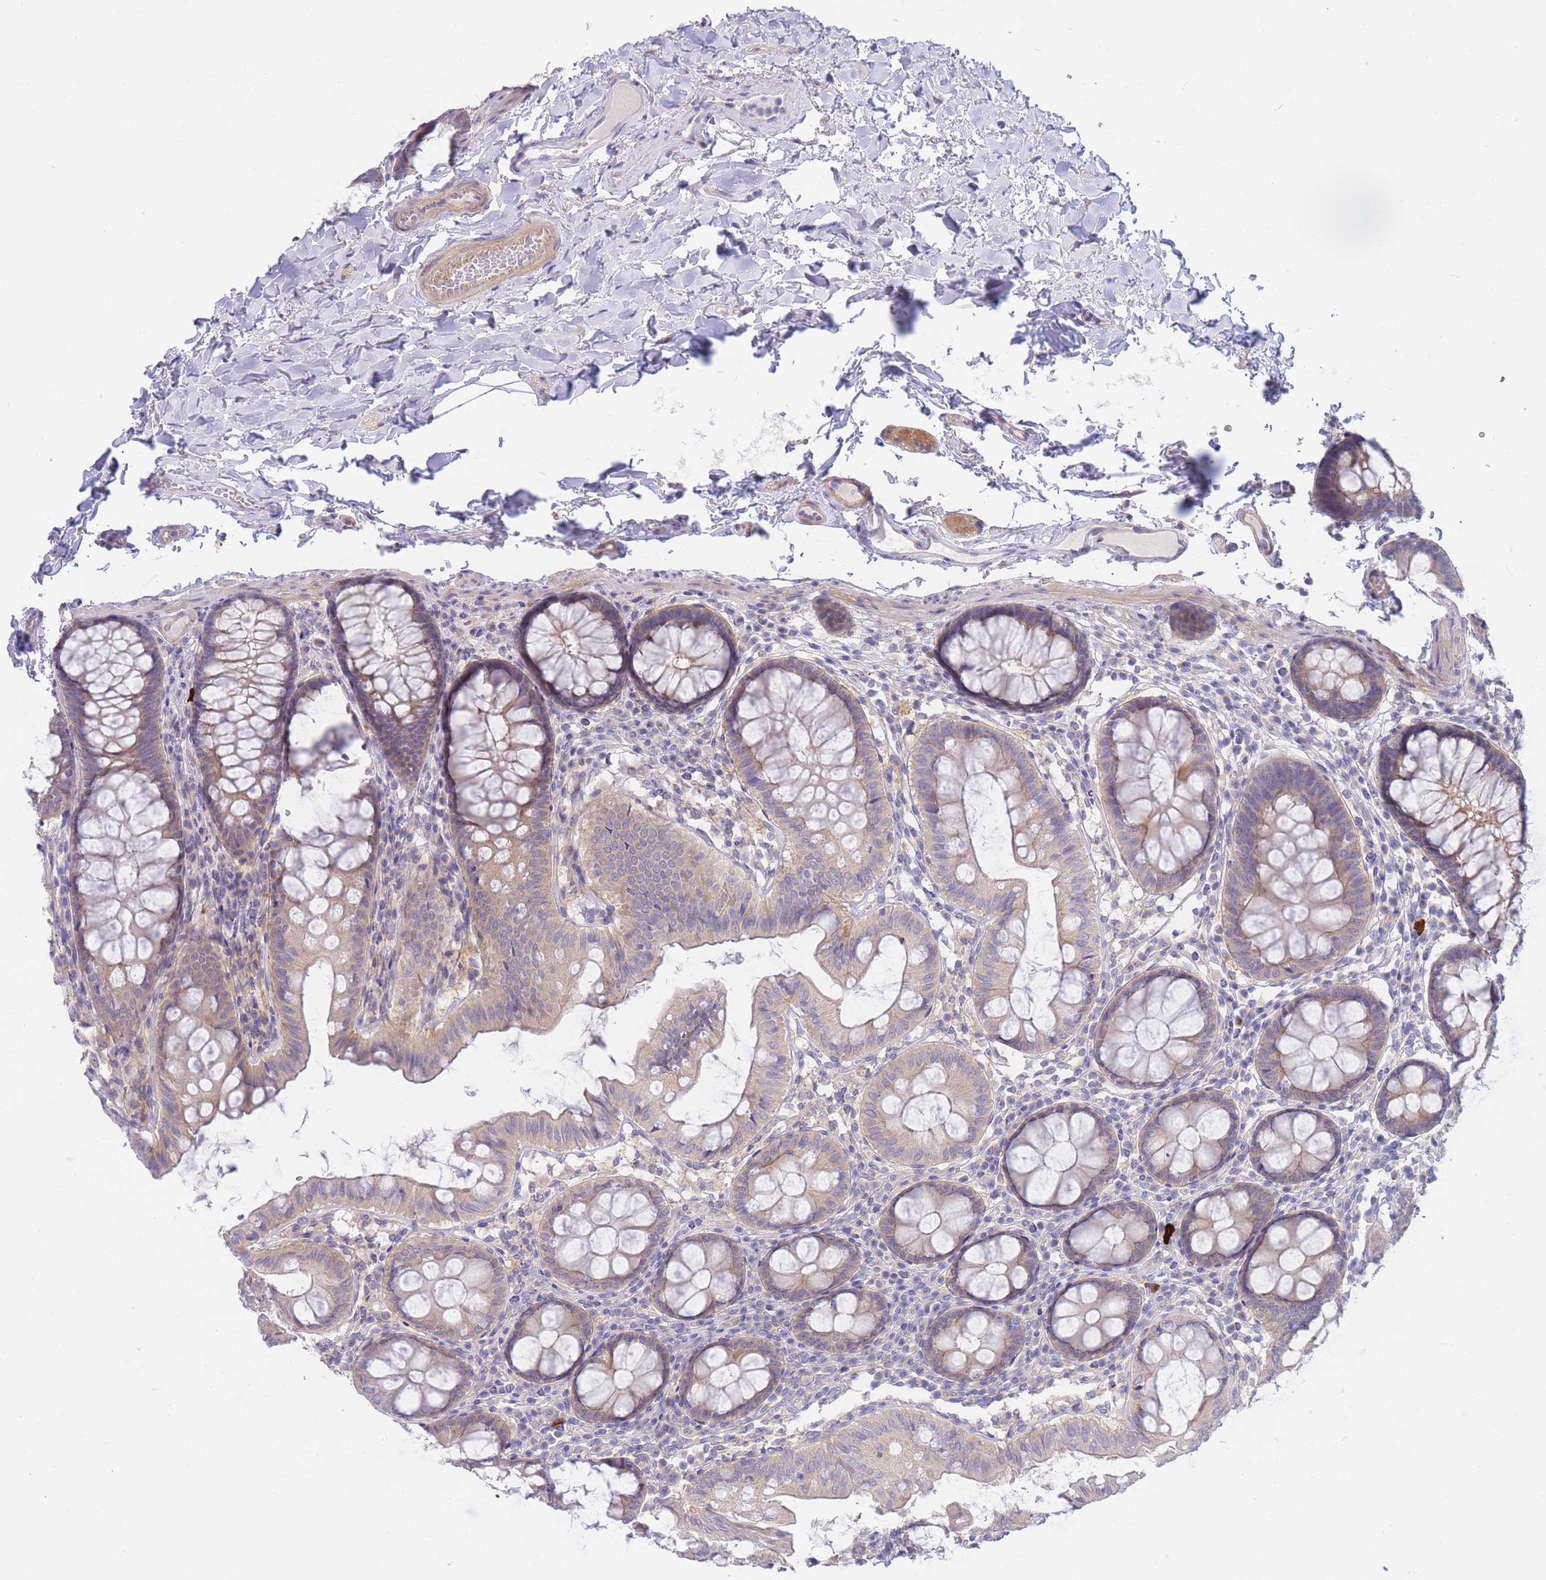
{"staining": {"intensity": "weak", "quantity": ">75%", "location": "cytoplasmic/membranous"}, "tissue": "colon", "cell_type": "Endothelial cells", "image_type": "normal", "snomed": [{"axis": "morphology", "description": "Normal tissue, NOS"}, {"axis": "topography", "description": "Colon"}], "caption": "IHC (DAB) staining of benign human colon displays weak cytoplasmic/membranous protein expression in approximately >75% of endothelial cells.", "gene": "SUGT1", "patient": {"sex": "male", "age": 84}}